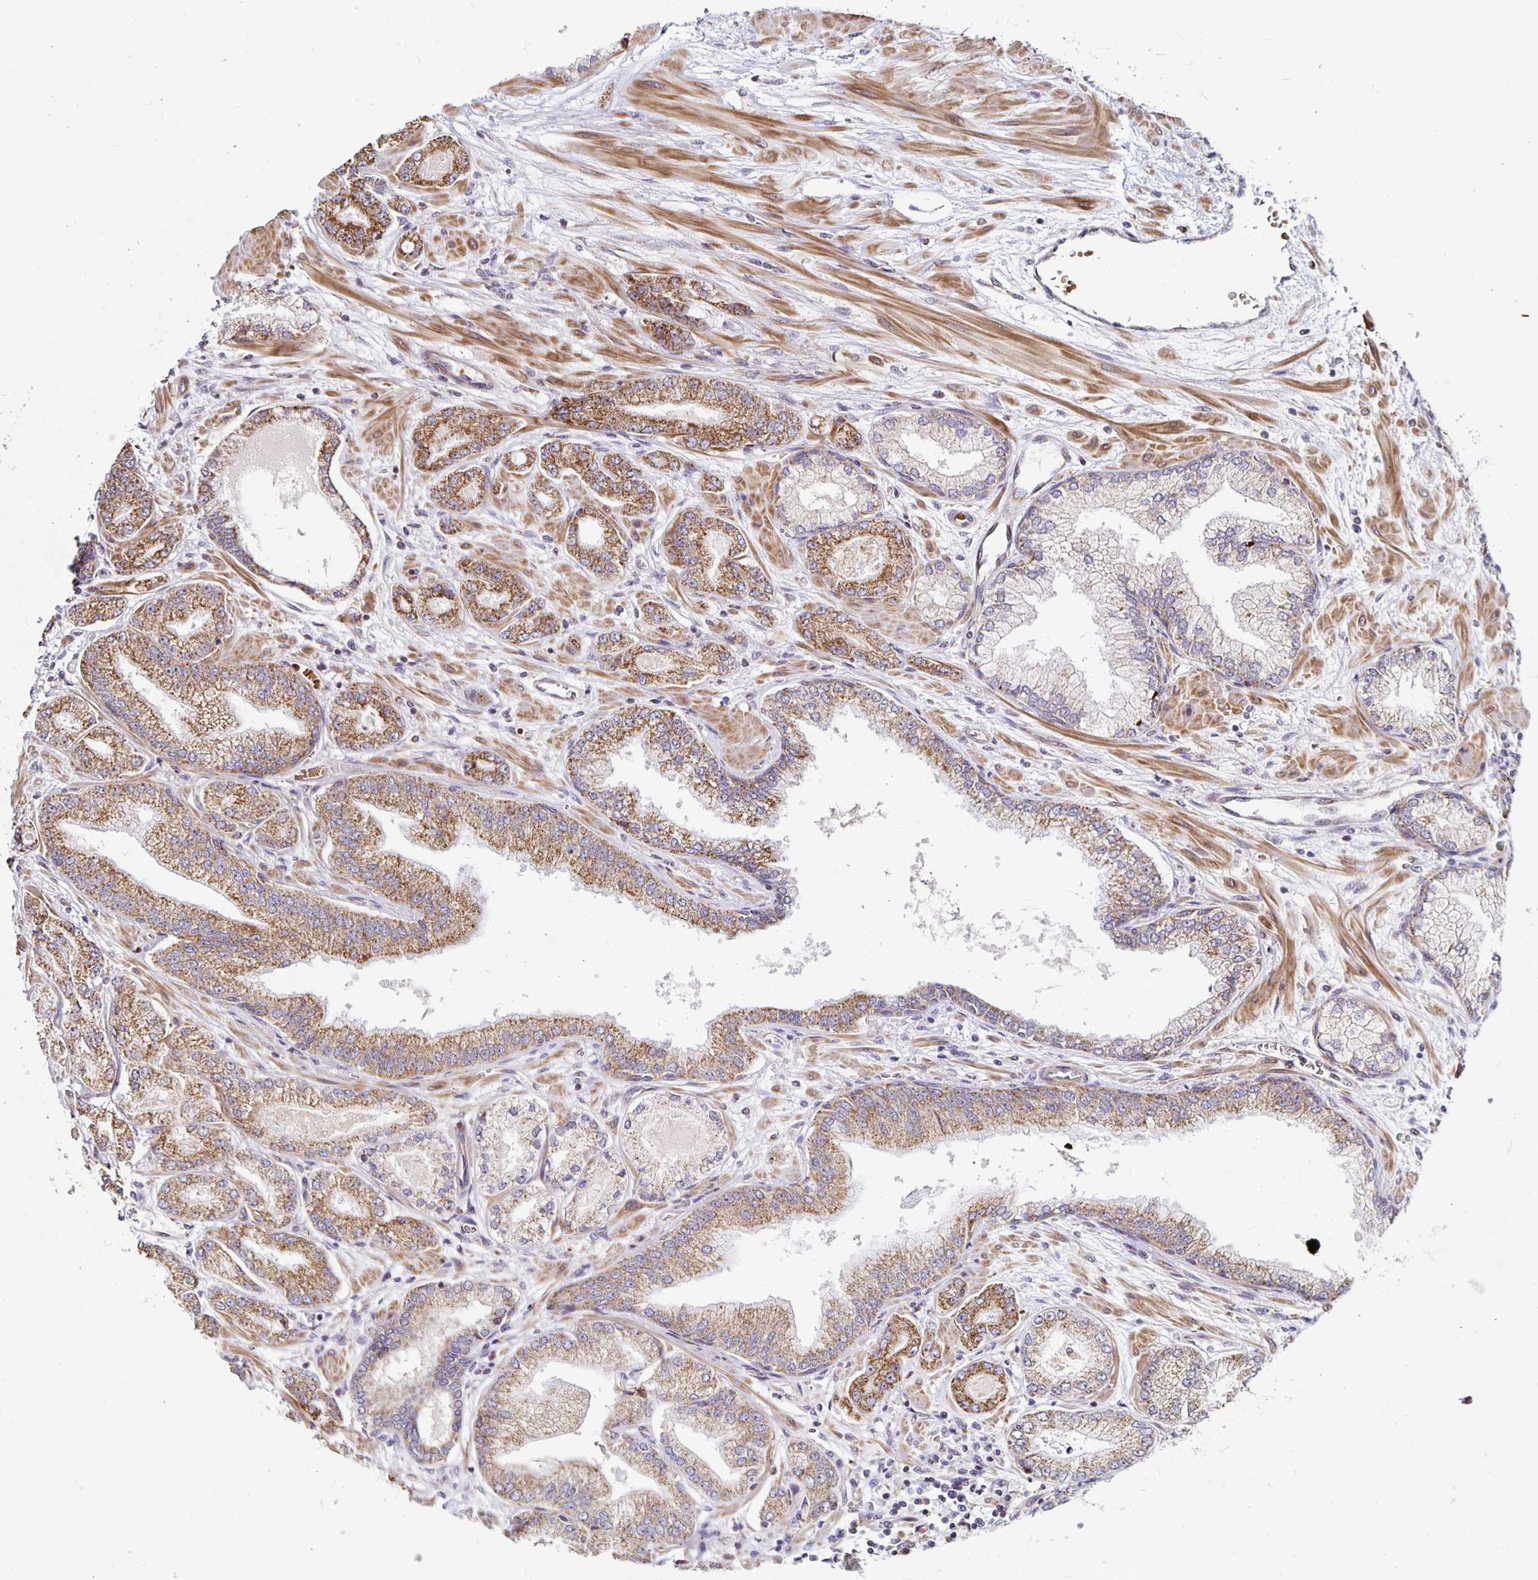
{"staining": {"intensity": "moderate", "quantity": ">75%", "location": "cytoplasmic/membranous"}, "tissue": "prostate cancer", "cell_type": "Tumor cells", "image_type": "cancer", "snomed": [{"axis": "morphology", "description": "Adenocarcinoma, Low grade"}, {"axis": "topography", "description": "Prostate"}], "caption": "A brown stain labels moderate cytoplasmic/membranous expression of a protein in human adenocarcinoma (low-grade) (prostate) tumor cells. The staining was performed using DAB, with brown indicating positive protein expression. Nuclei are stained blue with hematoxylin.", "gene": "MRPL28", "patient": {"sex": "male", "age": 55}}